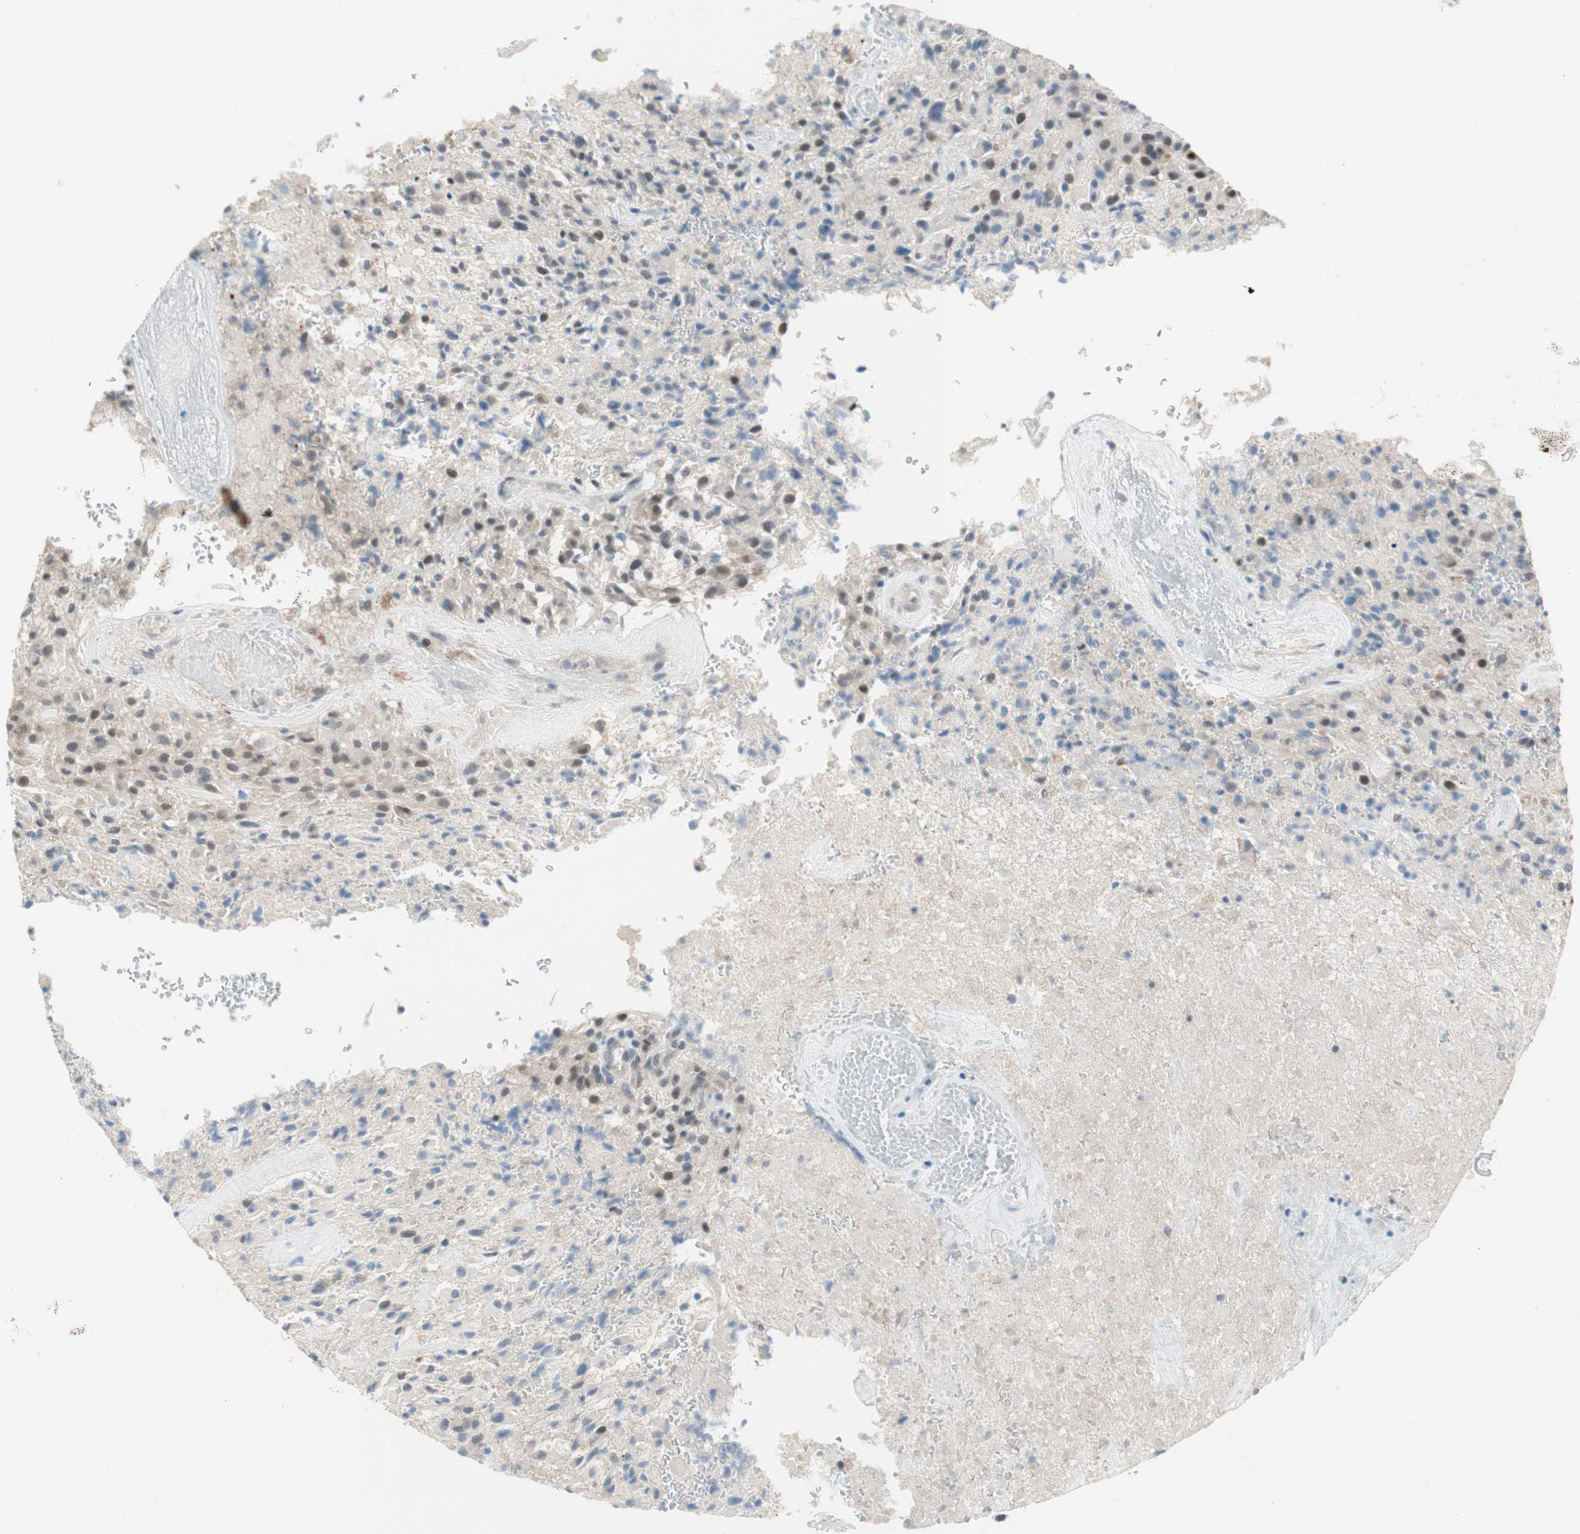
{"staining": {"intensity": "weak", "quantity": "25%-75%", "location": "cytoplasmic/membranous,nuclear"}, "tissue": "glioma", "cell_type": "Tumor cells", "image_type": "cancer", "snomed": [{"axis": "morphology", "description": "Glioma, malignant, High grade"}, {"axis": "topography", "description": "Brain"}], "caption": "This is a histology image of immunohistochemistry staining of glioma, which shows weak expression in the cytoplasmic/membranous and nuclear of tumor cells.", "gene": "GRHL1", "patient": {"sex": "male", "age": 71}}